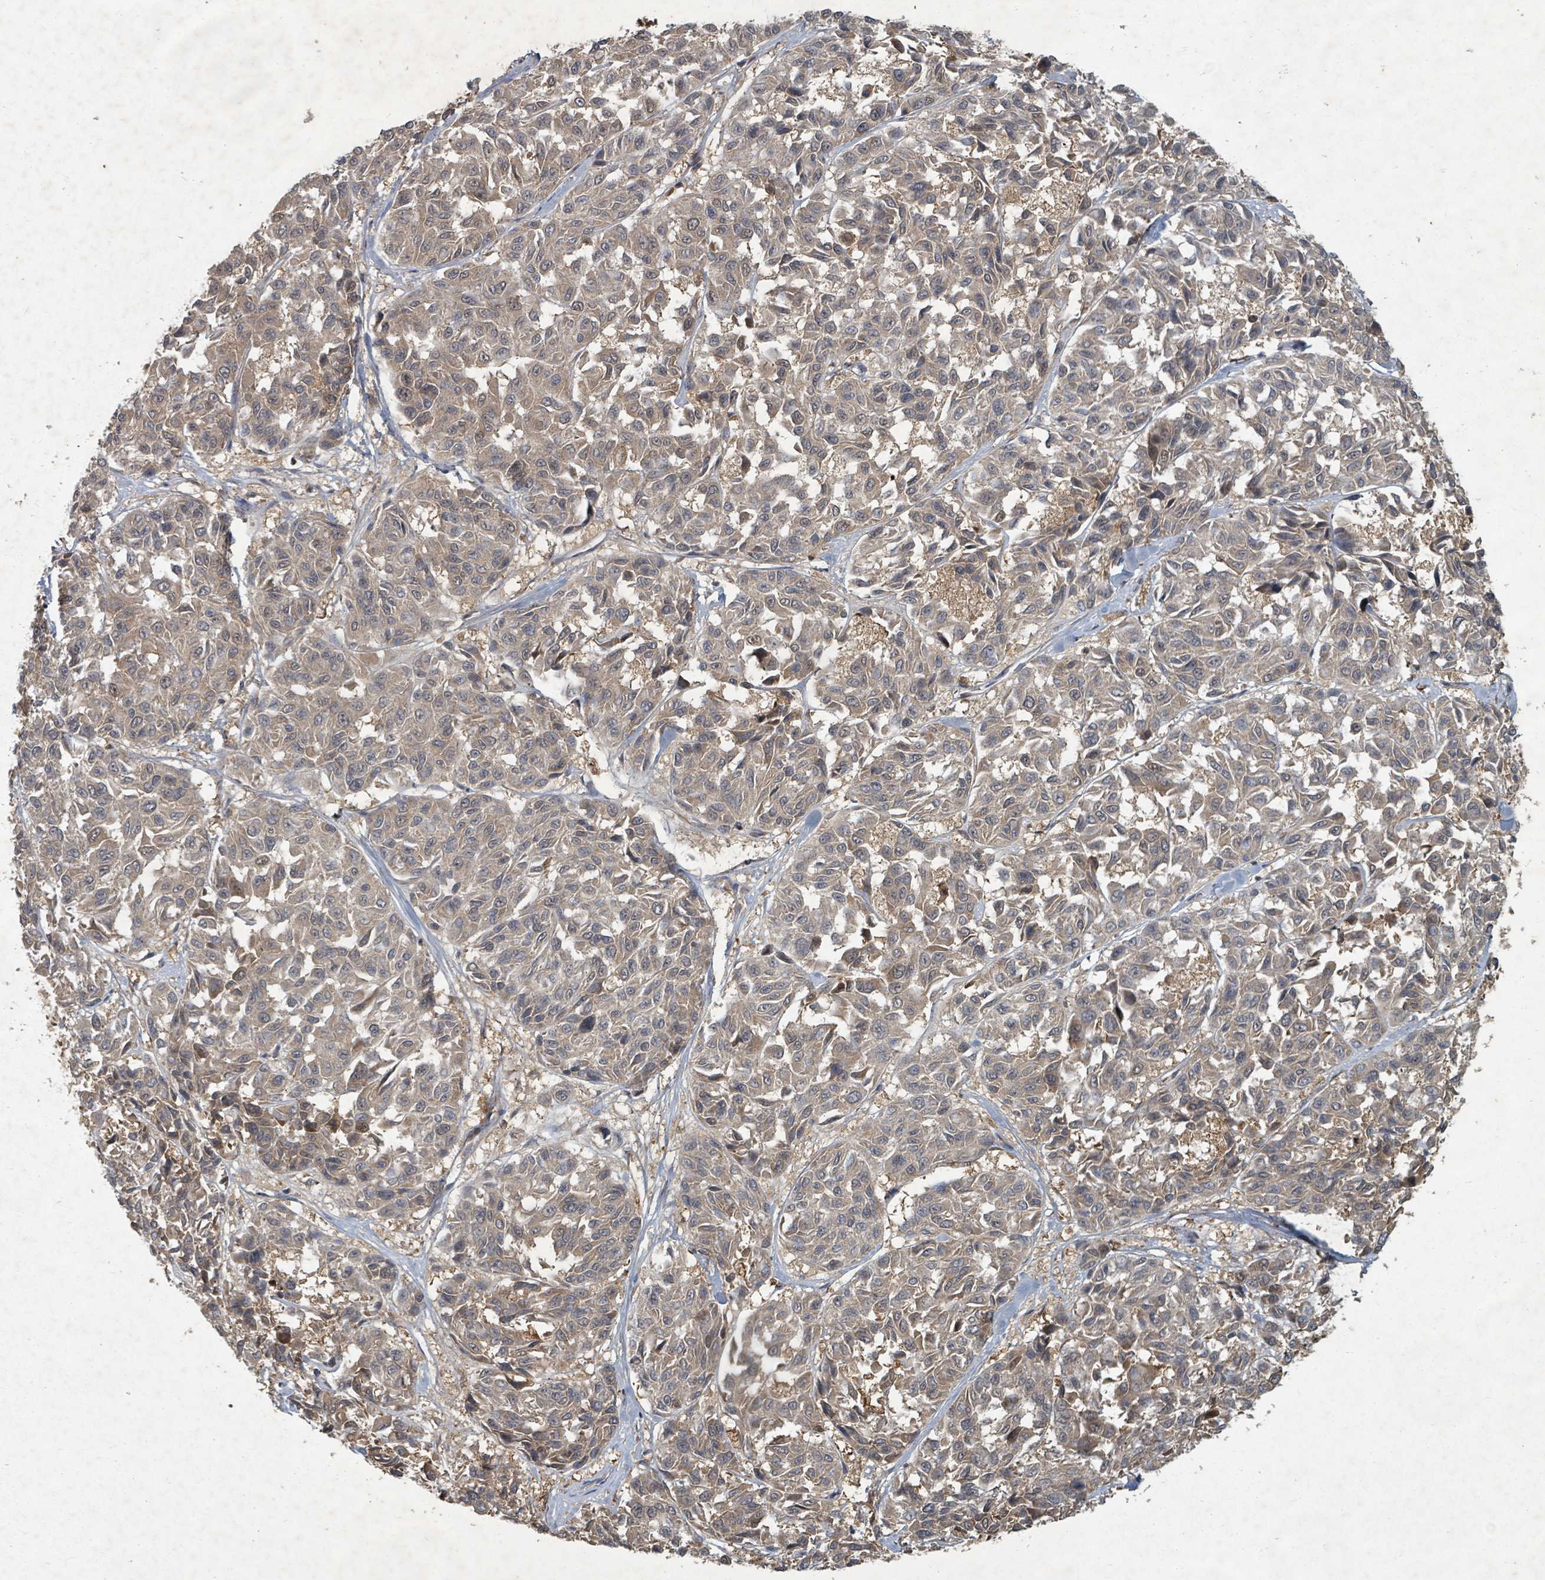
{"staining": {"intensity": "moderate", "quantity": "25%-75%", "location": "nuclear"}, "tissue": "melanoma", "cell_type": "Tumor cells", "image_type": "cancer", "snomed": [{"axis": "morphology", "description": "Malignant melanoma, NOS"}, {"axis": "topography", "description": "Skin"}], "caption": "Malignant melanoma stained with immunohistochemistry (IHC) reveals moderate nuclear expression in approximately 25%-75% of tumor cells.", "gene": "KDM4E", "patient": {"sex": "female", "age": 66}}